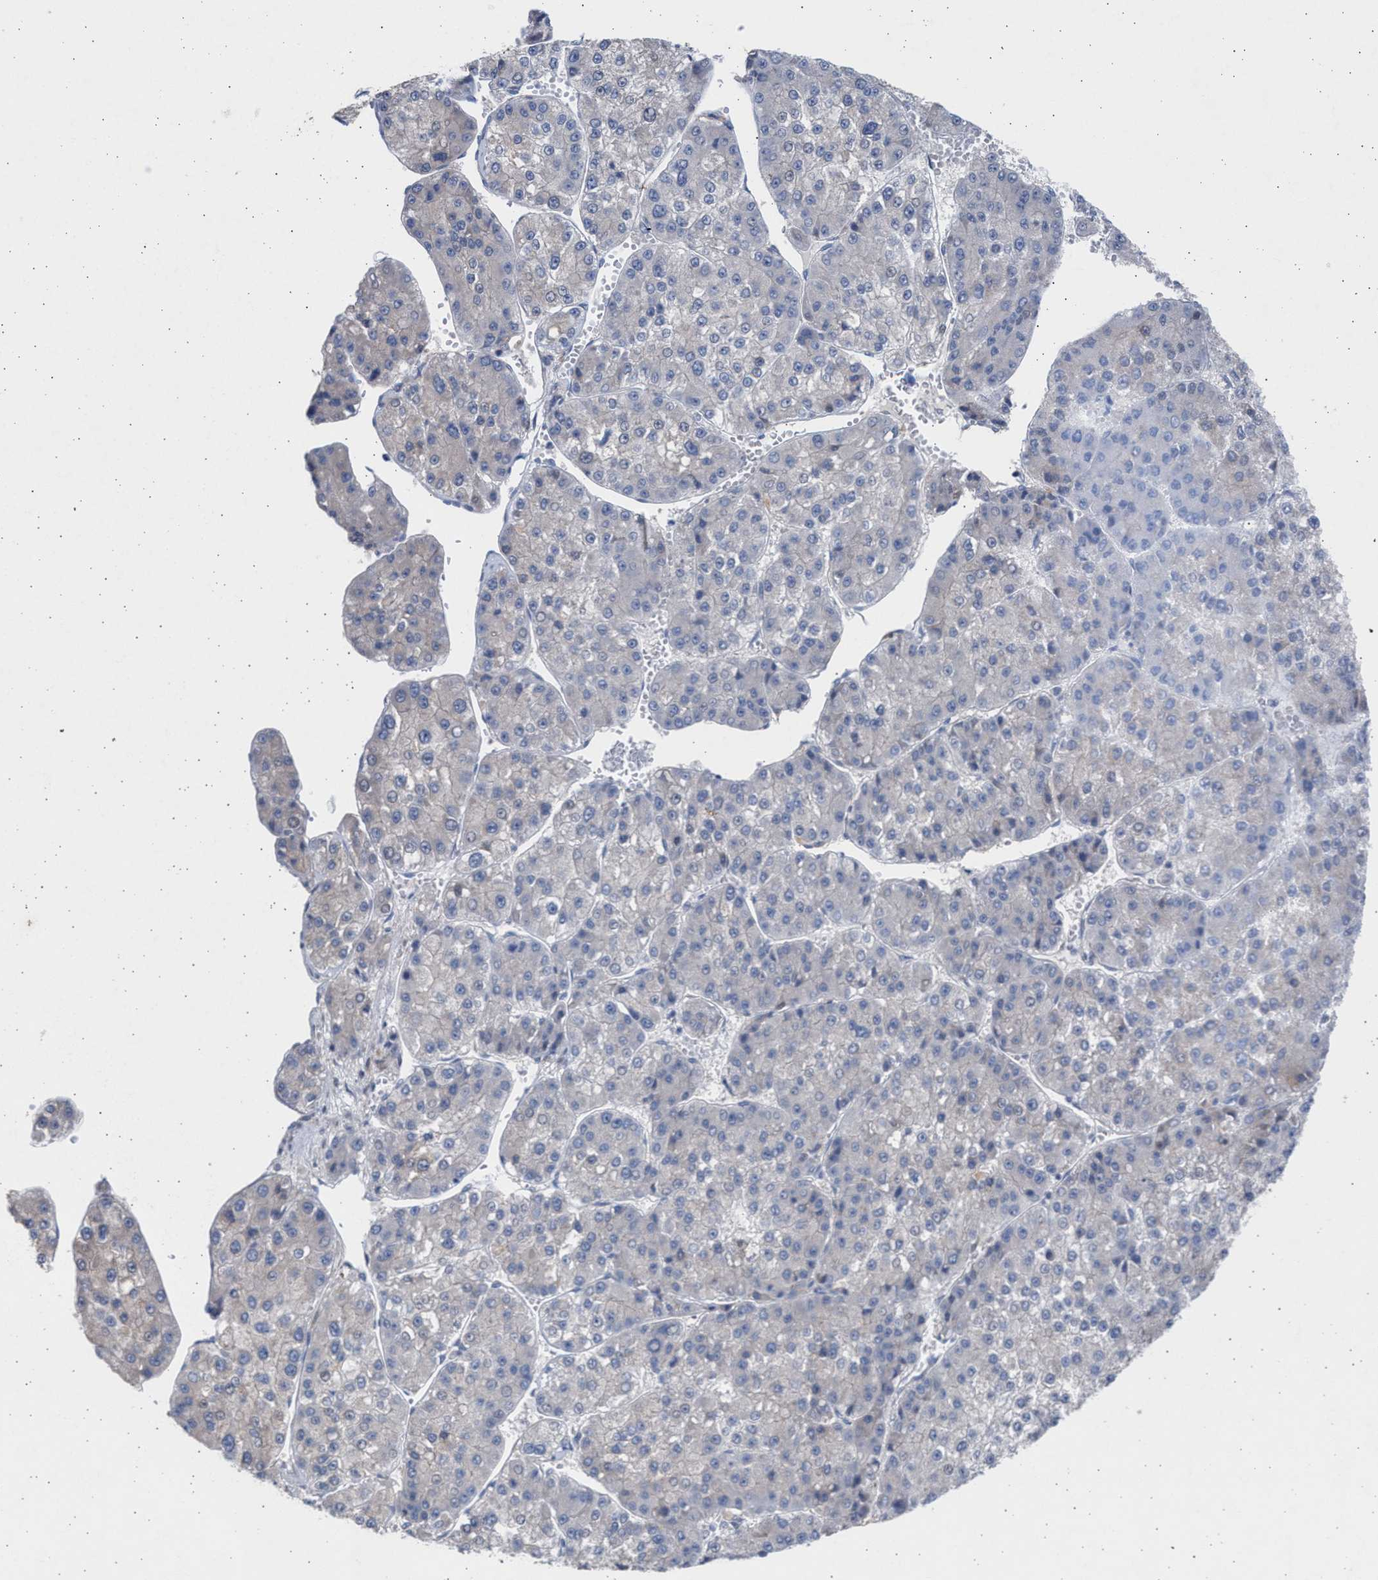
{"staining": {"intensity": "negative", "quantity": "none", "location": "none"}, "tissue": "liver cancer", "cell_type": "Tumor cells", "image_type": "cancer", "snomed": [{"axis": "morphology", "description": "Carcinoma, Hepatocellular, NOS"}, {"axis": "topography", "description": "Liver"}], "caption": "IHC photomicrograph of human liver cancer (hepatocellular carcinoma) stained for a protein (brown), which reveals no expression in tumor cells. The staining was performed using DAB (3,3'-diaminobenzidine) to visualize the protein expression in brown, while the nuclei were stained in blue with hematoxylin (Magnification: 20x).", "gene": "NBR1", "patient": {"sex": "female", "age": 73}}